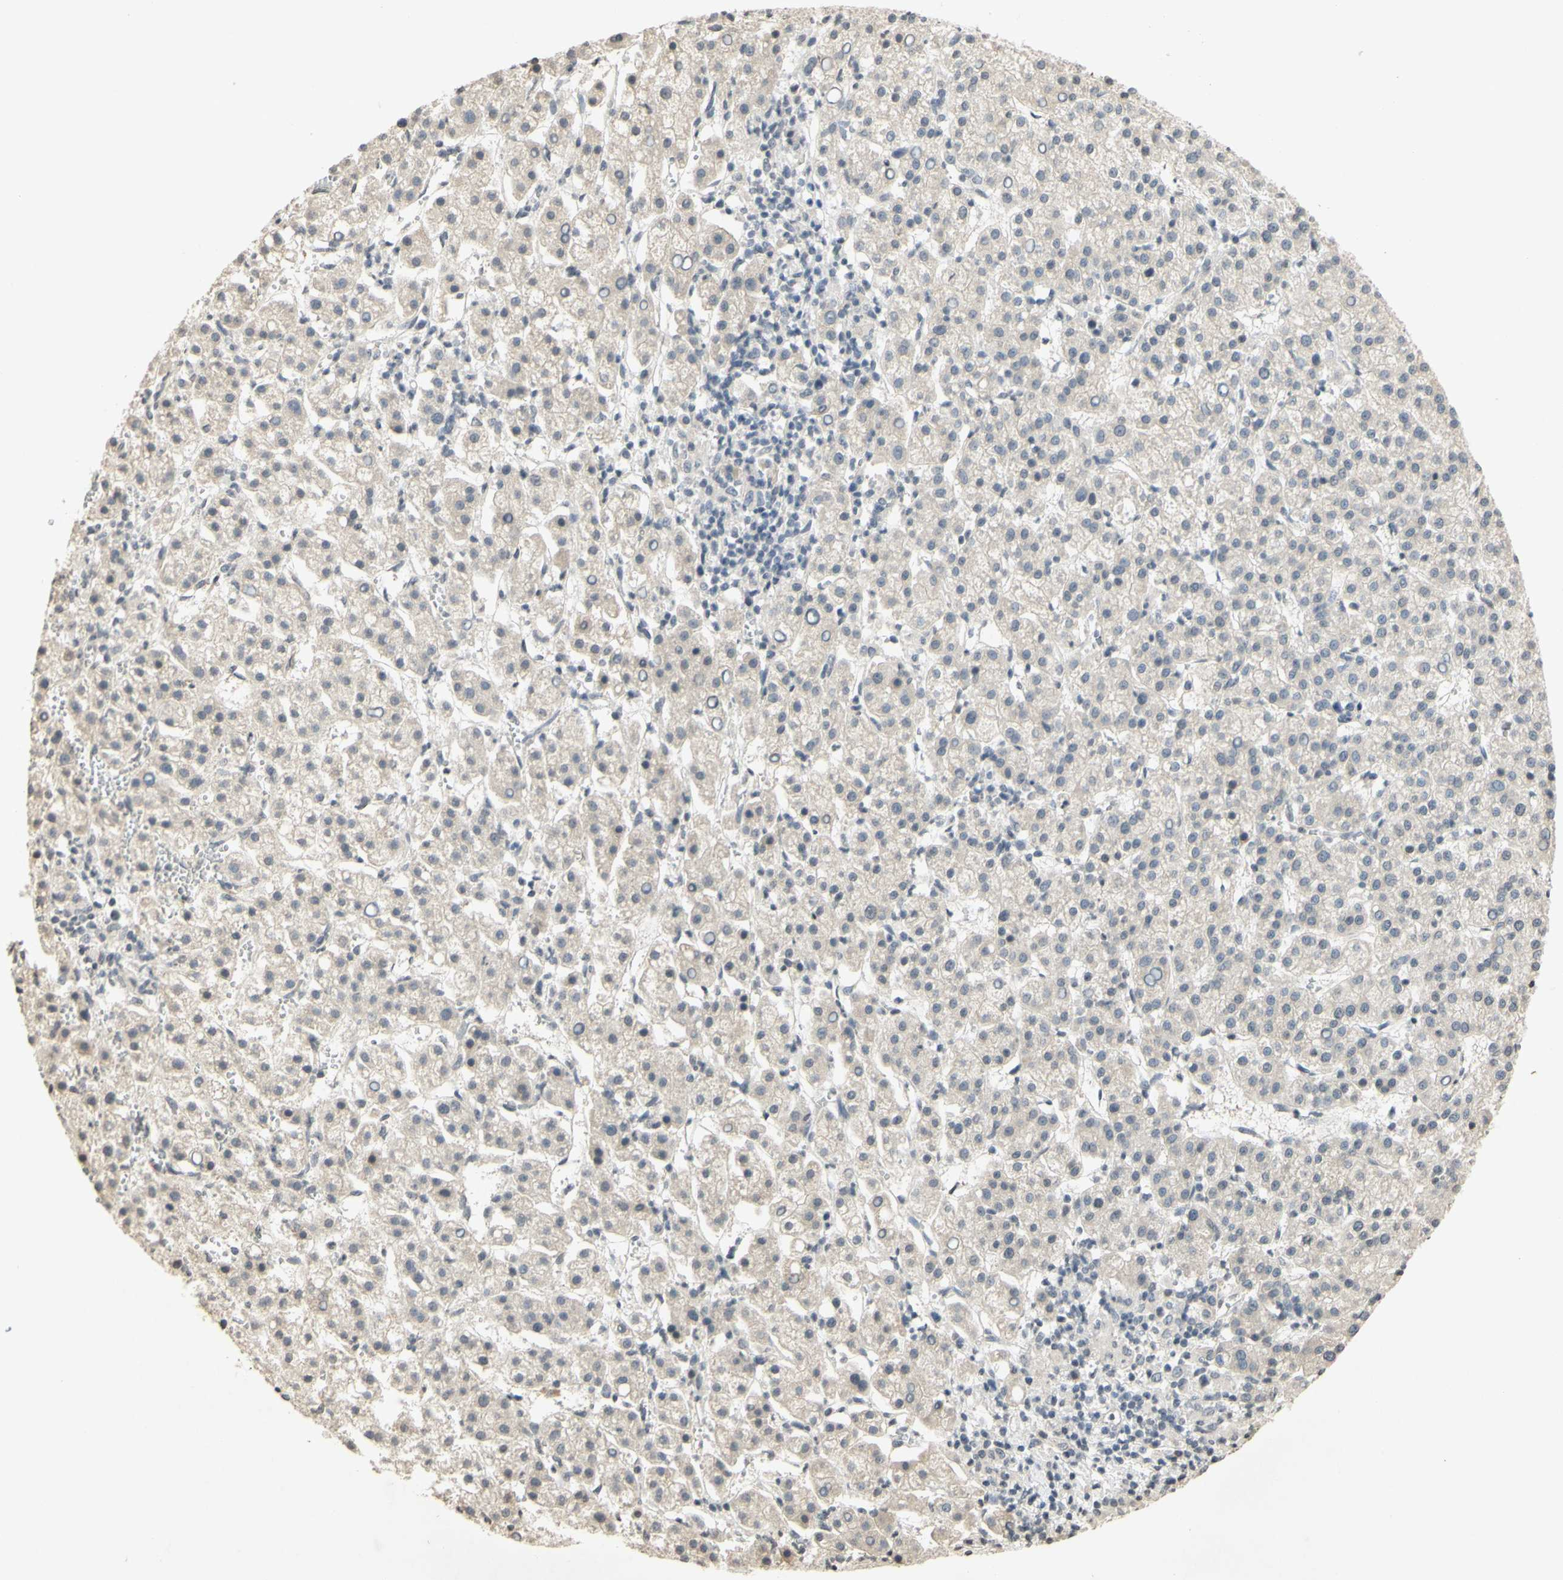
{"staining": {"intensity": "weak", "quantity": ">75%", "location": "cytoplasmic/membranous"}, "tissue": "liver cancer", "cell_type": "Tumor cells", "image_type": "cancer", "snomed": [{"axis": "morphology", "description": "Carcinoma, Hepatocellular, NOS"}, {"axis": "topography", "description": "Liver"}], "caption": "Immunohistochemical staining of liver cancer (hepatocellular carcinoma) exhibits low levels of weak cytoplasmic/membranous protein positivity in about >75% of tumor cells. (DAB IHC with brightfield microscopy, high magnification).", "gene": "GLI1", "patient": {"sex": "female", "age": 58}}